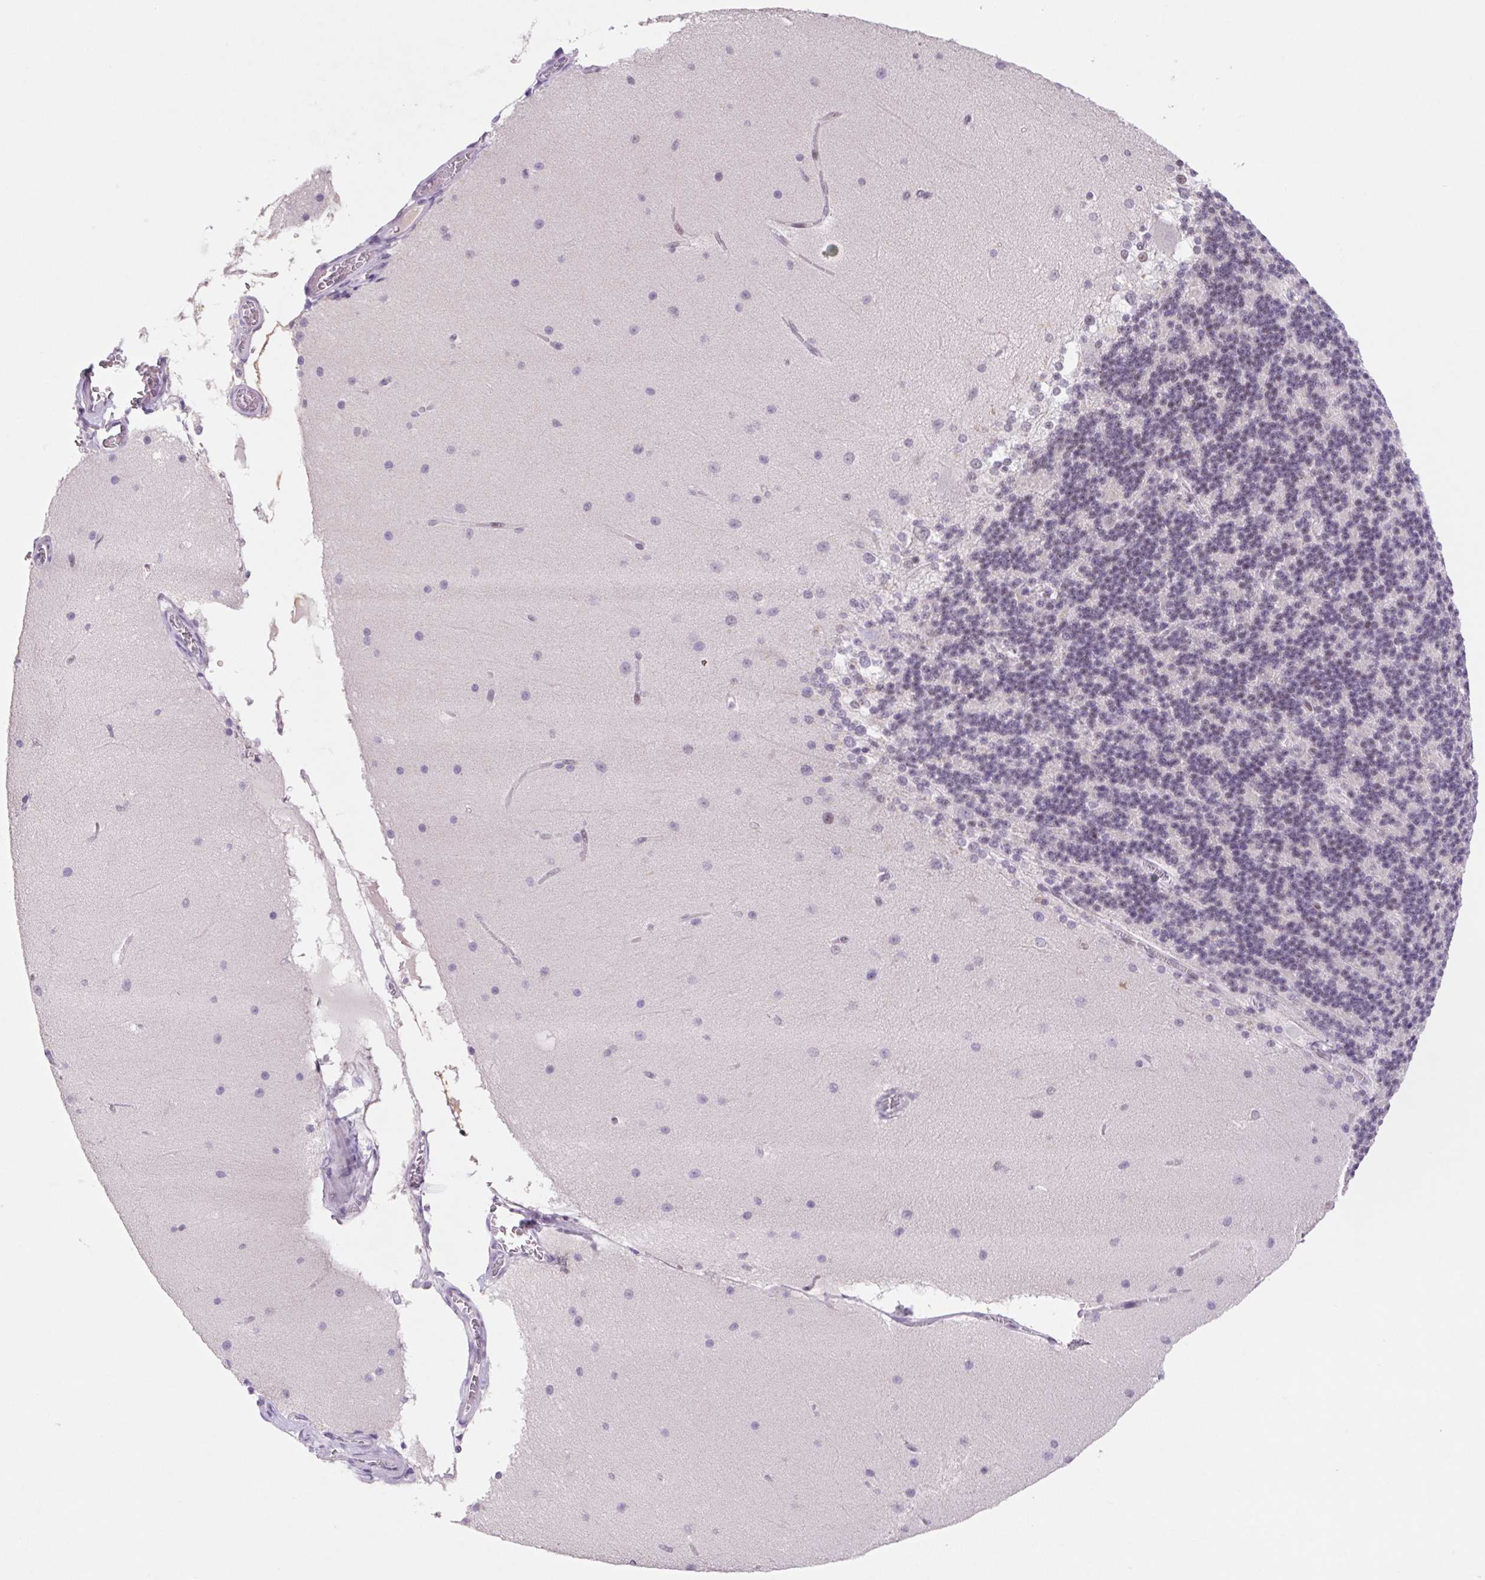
{"staining": {"intensity": "negative", "quantity": "none", "location": "none"}, "tissue": "cerebellum", "cell_type": "Cells in granular layer", "image_type": "normal", "snomed": [{"axis": "morphology", "description": "Normal tissue, NOS"}, {"axis": "topography", "description": "Cerebellum"}], "caption": "An image of cerebellum stained for a protein reveals no brown staining in cells in granular layer. The staining was performed using DAB (3,3'-diaminobenzidine) to visualize the protein expression in brown, while the nuclei were stained in blue with hematoxylin (Magnification: 20x).", "gene": "DPPA5", "patient": {"sex": "female", "age": 19}}